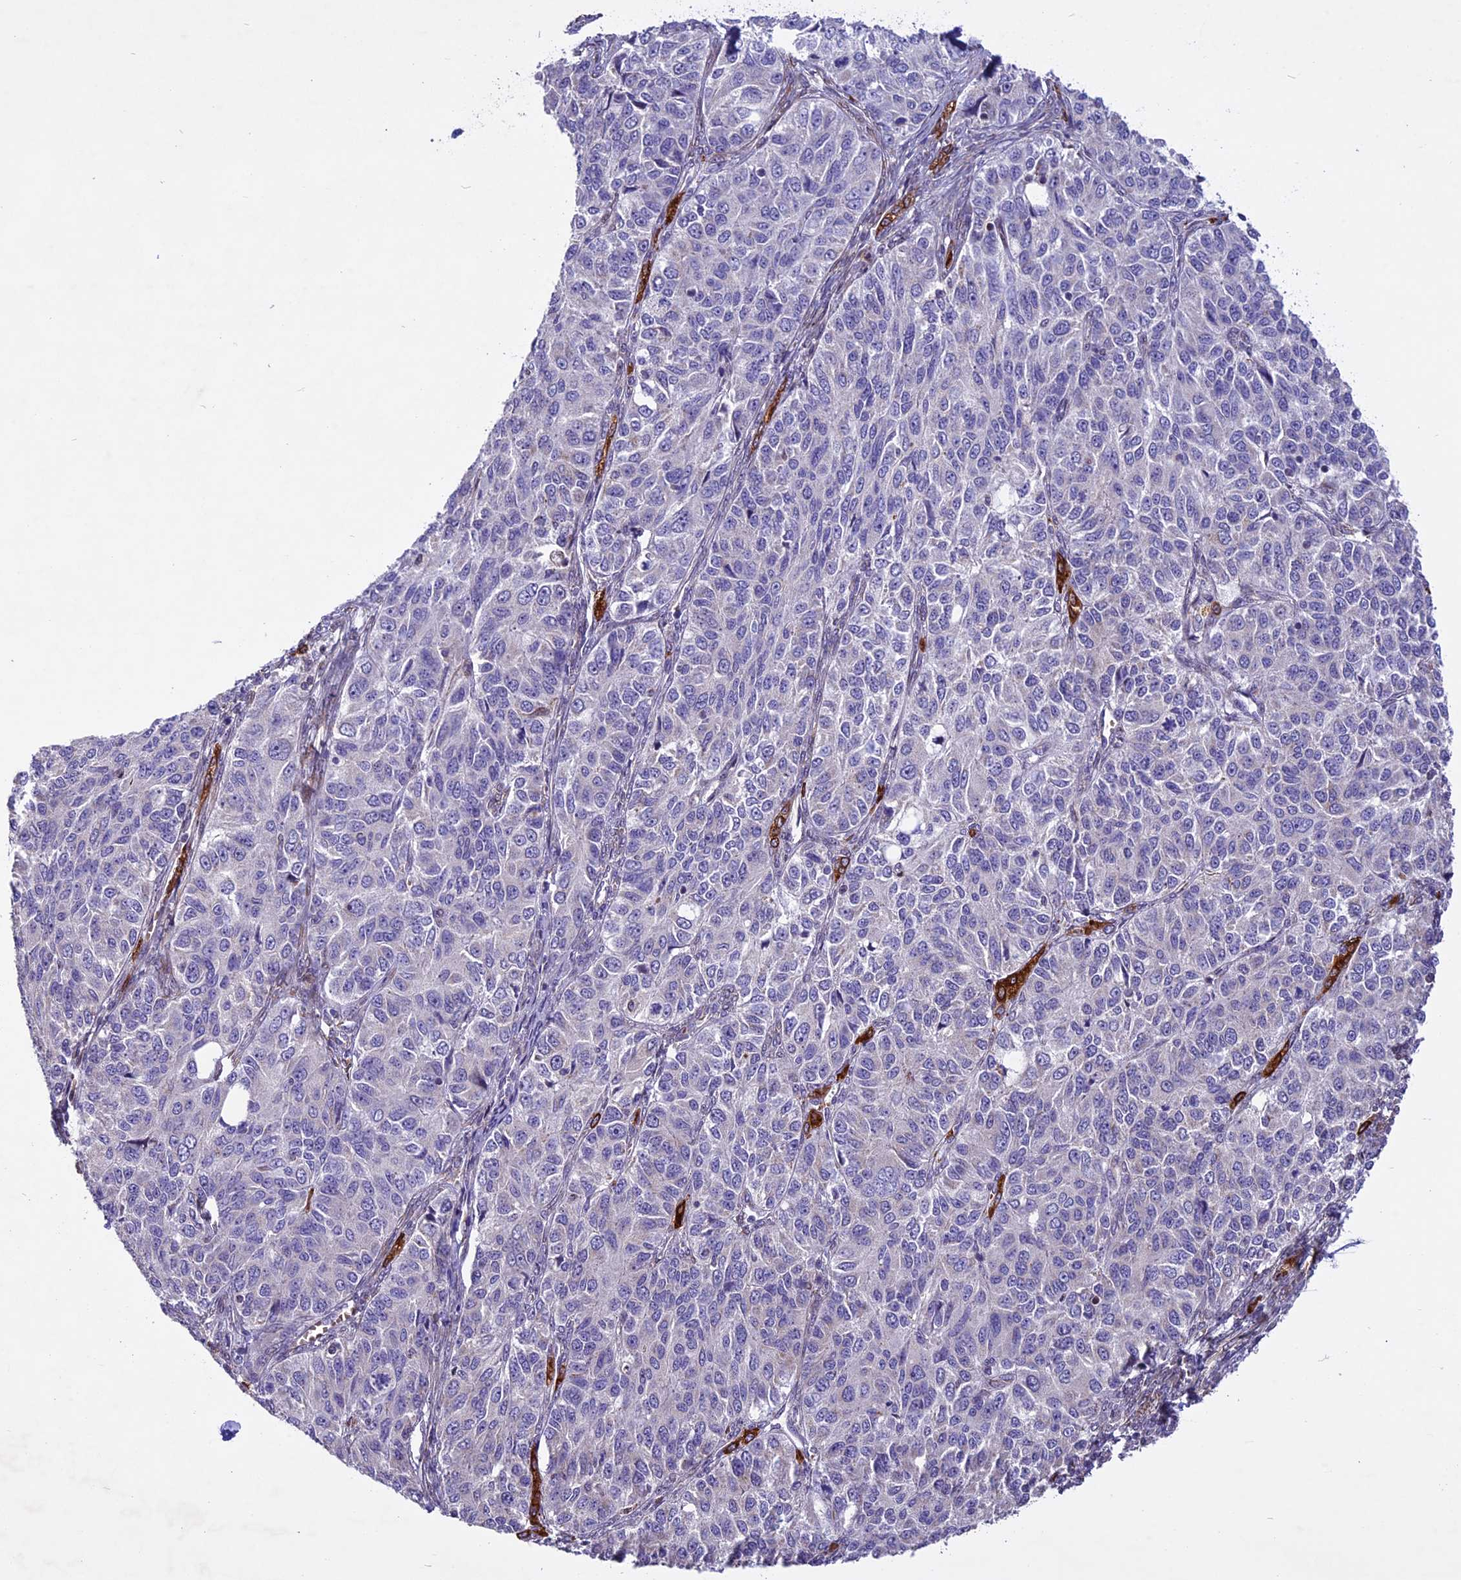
{"staining": {"intensity": "negative", "quantity": "none", "location": "none"}, "tissue": "ovarian cancer", "cell_type": "Tumor cells", "image_type": "cancer", "snomed": [{"axis": "morphology", "description": "Carcinoma, endometroid"}, {"axis": "topography", "description": "Ovary"}], "caption": "The immunohistochemistry photomicrograph has no significant expression in tumor cells of ovarian cancer (endometroid carcinoma) tissue.", "gene": "MIEF2", "patient": {"sex": "female", "age": 51}}